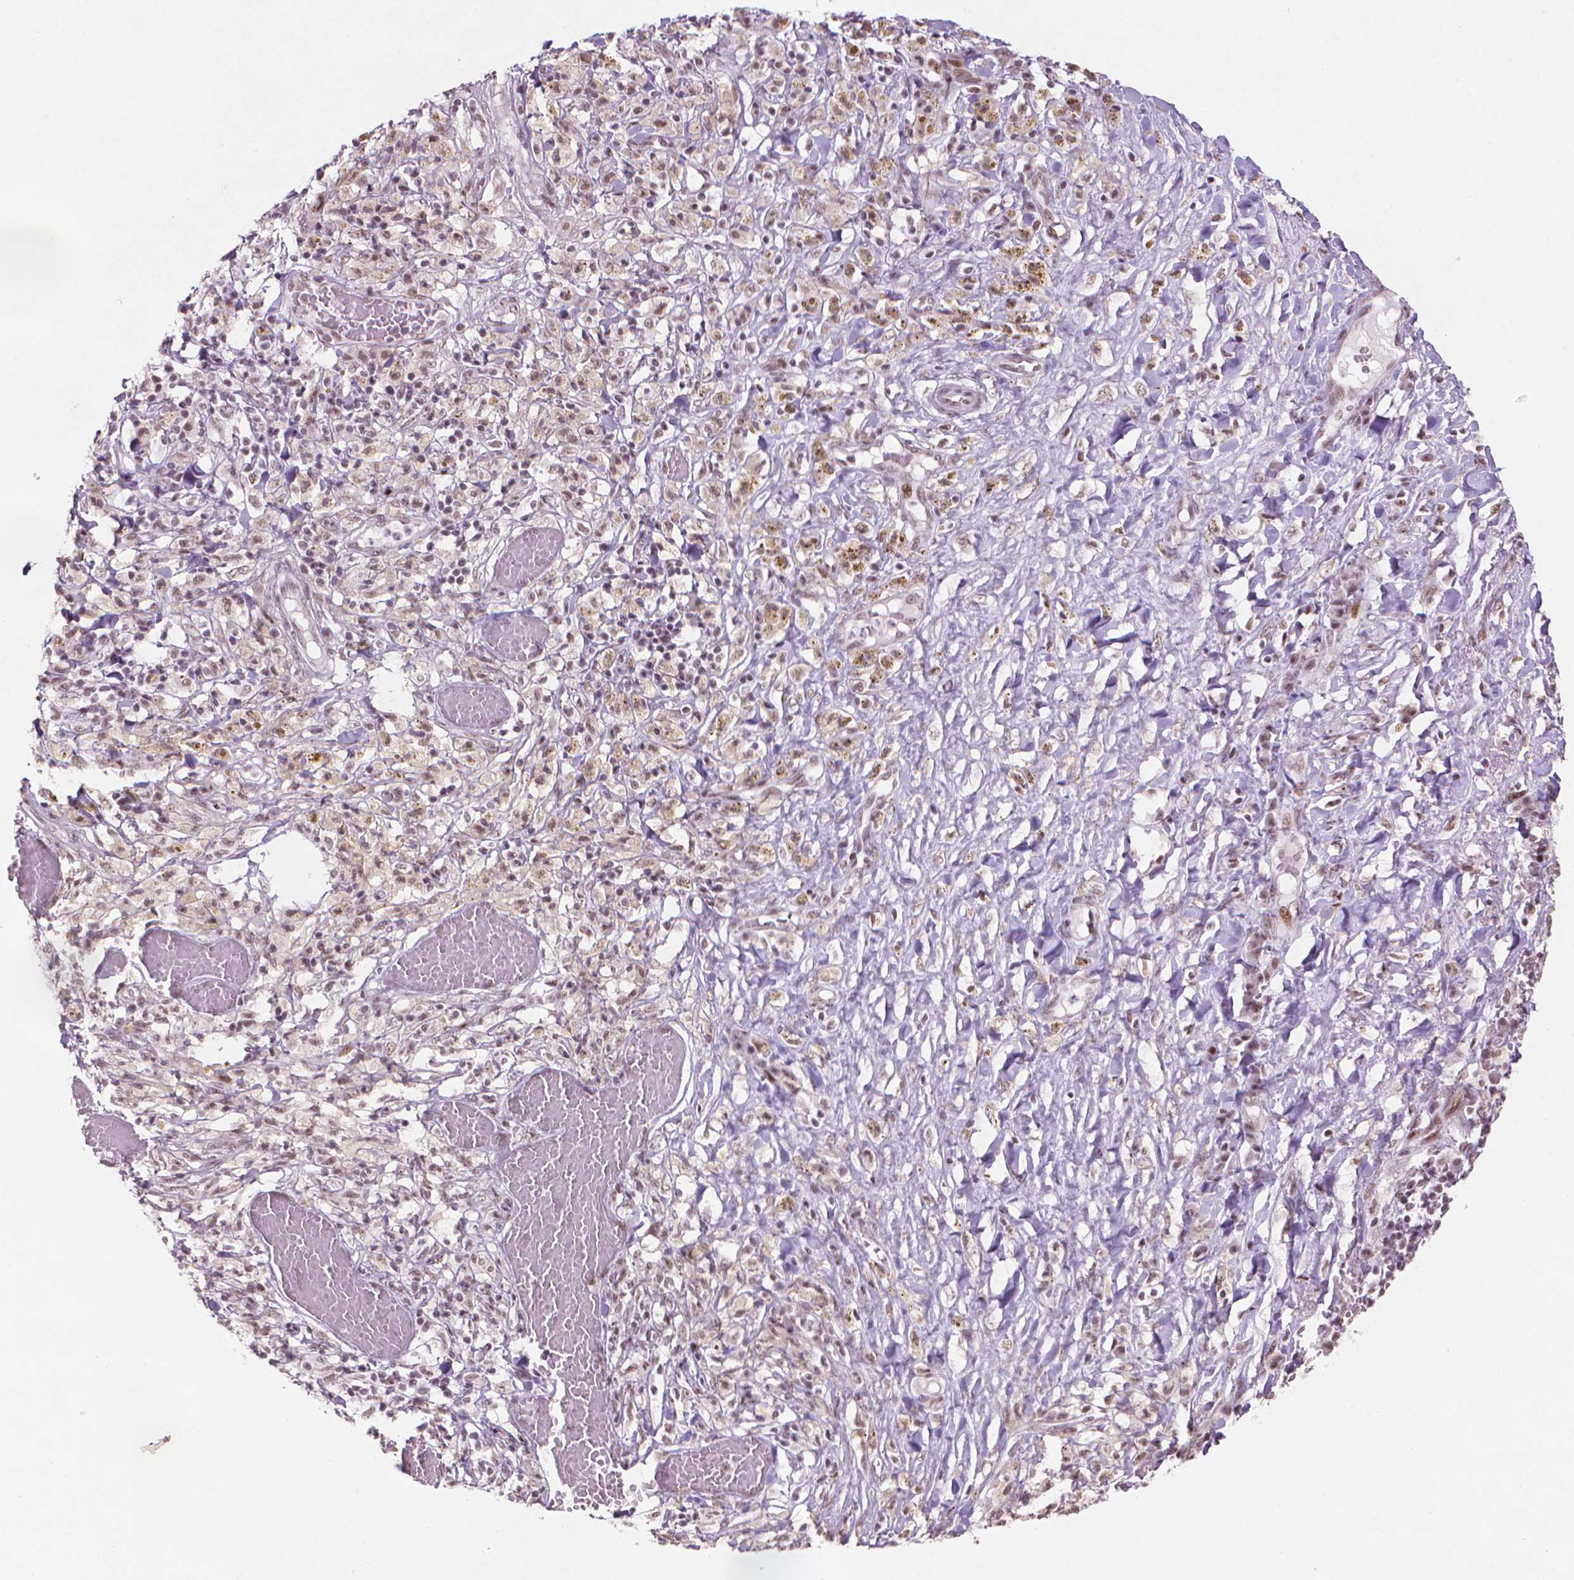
{"staining": {"intensity": "moderate", "quantity": ">75%", "location": "nuclear"}, "tissue": "melanoma", "cell_type": "Tumor cells", "image_type": "cancer", "snomed": [{"axis": "morphology", "description": "Malignant melanoma, NOS"}, {"axis": "topography", "description": "Skin"}], "caption": "A histopathology image showing moderate nuclear expression in approximately >75% of tumor cells in malignant melanoma, as visualized by brown immunohistochemical staining.", "gene": "HES7", "patient": {"sex": "female", "age": 91}}